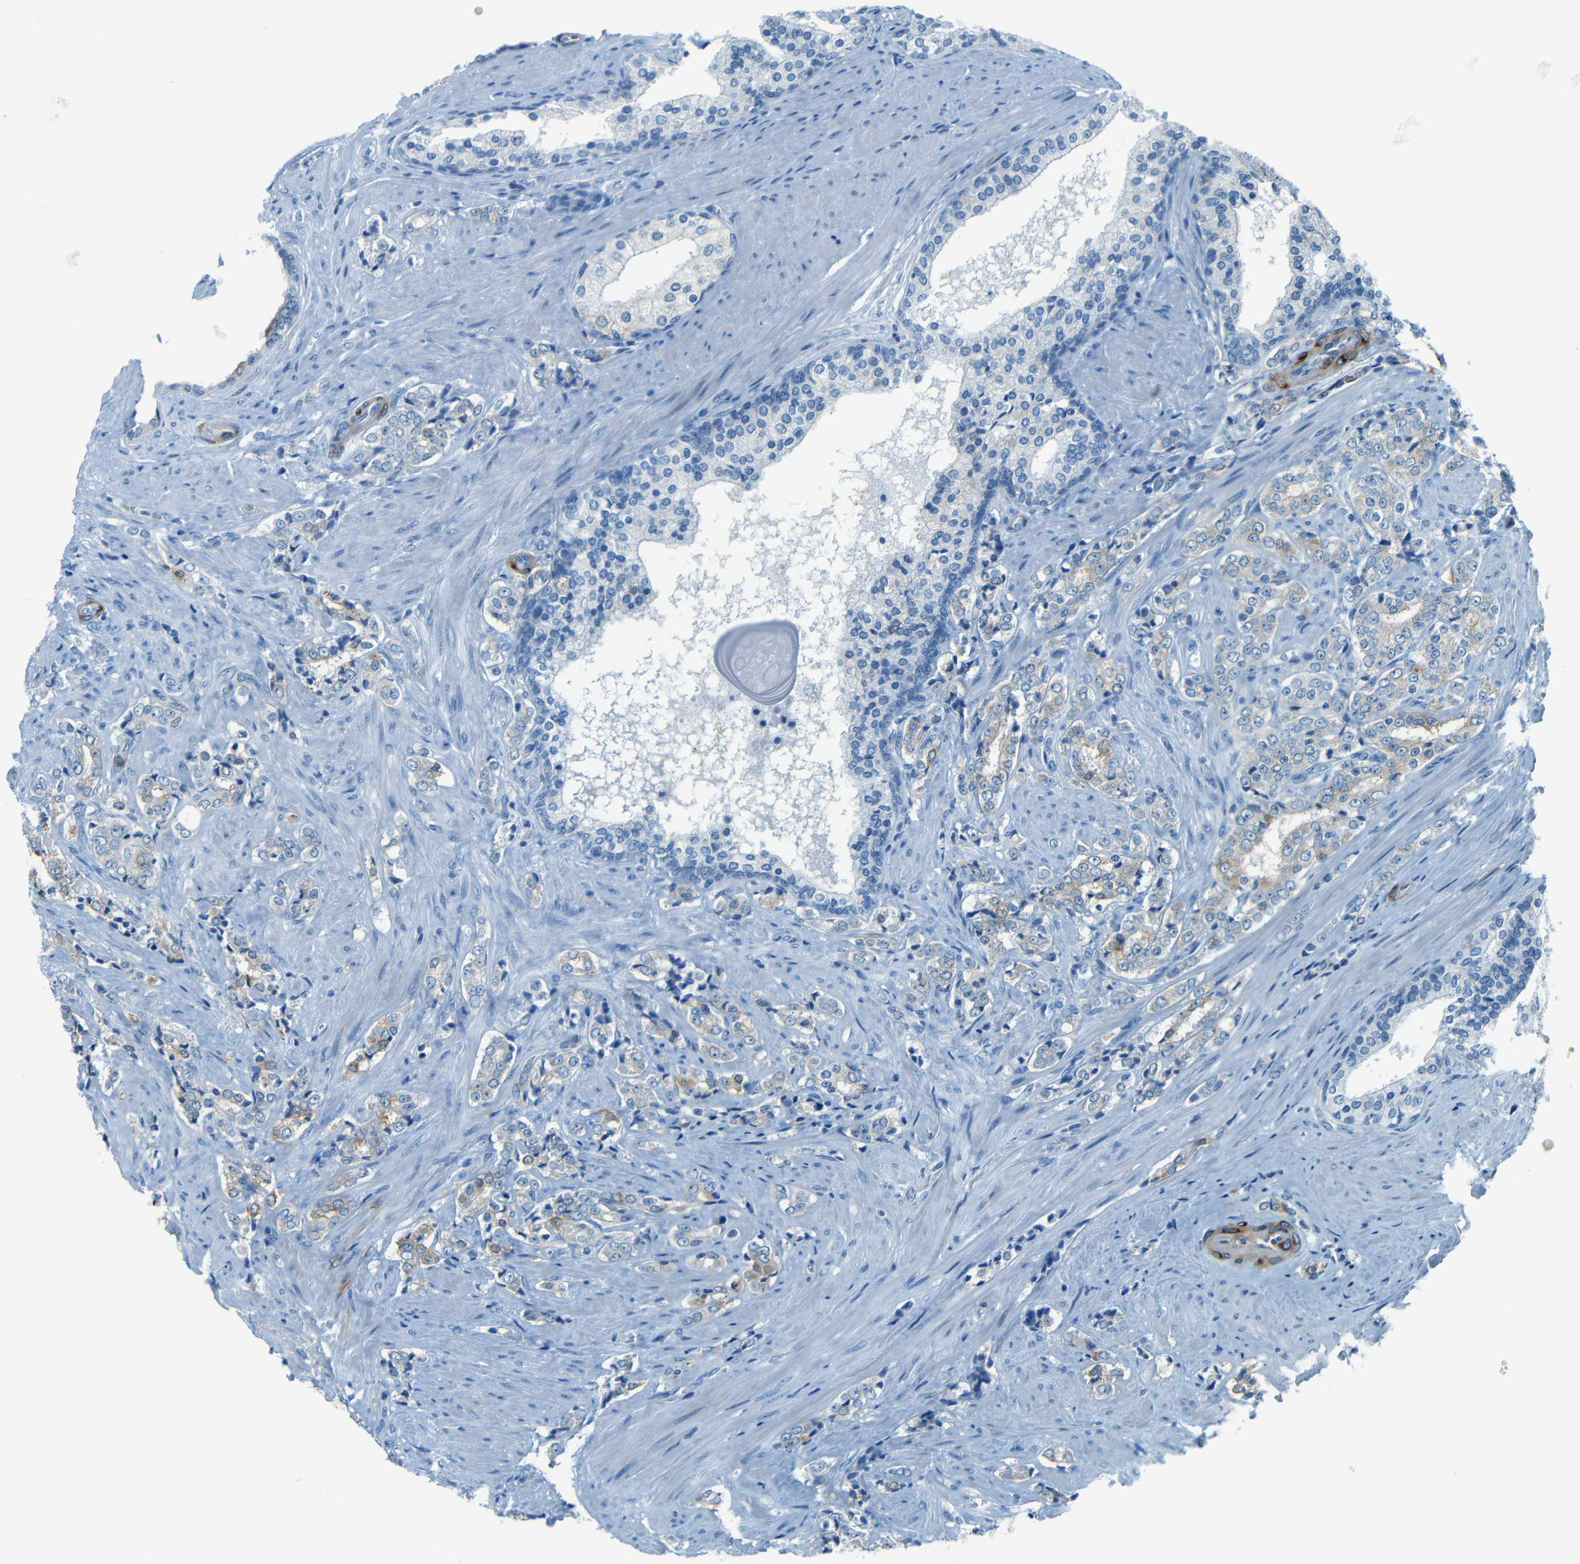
{"staining": {"intensity": "weak", "quantity": "25%-75%", "location": "cytoplasmic/membranous"}, "tissue": "prostate cancer", "cell_type": "Tumor cells", "image_type": "cancer", "snomed": [{"axis": "morphology", "description": "Adenocarcinoma, Low grade"}, {"axis": "topography", "description": "Prostate"}], "caption": "Immunohistochemical staining of human prostate adenocarcinoma (low-grade) shows low levels of weak cytoplasmic/membranous positivity in about 25%-75% of tumor cells.", "gene": "MAP2", "patient": {"sex": "male", "age": 60}}